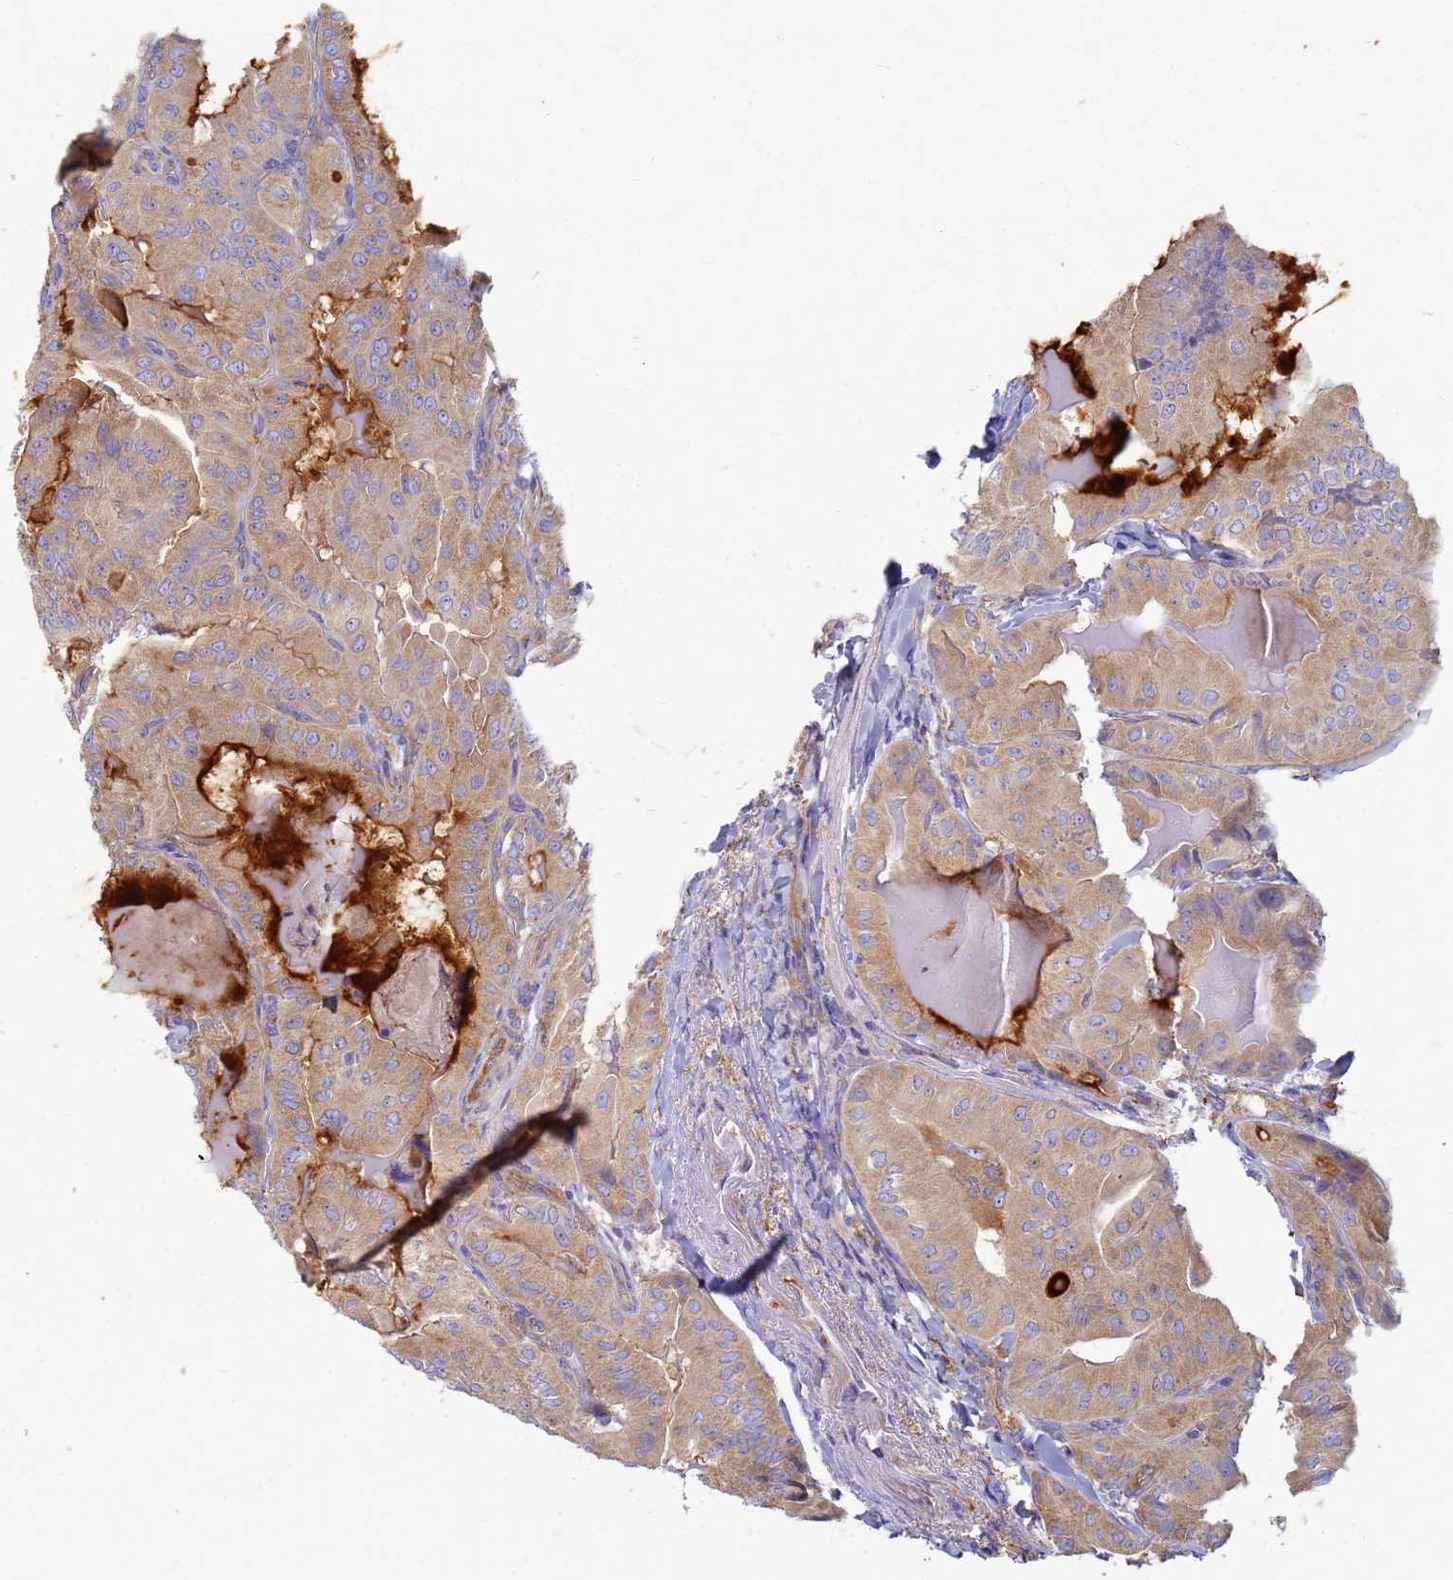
{"staining": {"intensity": "moderate", "quantity": ">75%", "location": "cytoplasmic/membranous"}, "tissue": "thyroid cancer", "cell_type": "Tumor cells", "image_type": "cancer", "snomed": [{"axis": "morphology", "description": "Papillary adenocarcinoma, NOS"}, {"axis": "topography", "description": "Thyroid gland"}], "caption": "IHC photomicrograph of neoplastic tissue: human thyroid papillary adenocarcinoma stained using IHC displays medium levels of moderate protein expression localized specifically in the cytoplasmic/membranous of tumor cells, appearing as a cytoplasmic/membranous brown color.", "gene": "EEA1", "patient": {"sex": "female", "age": 68}}